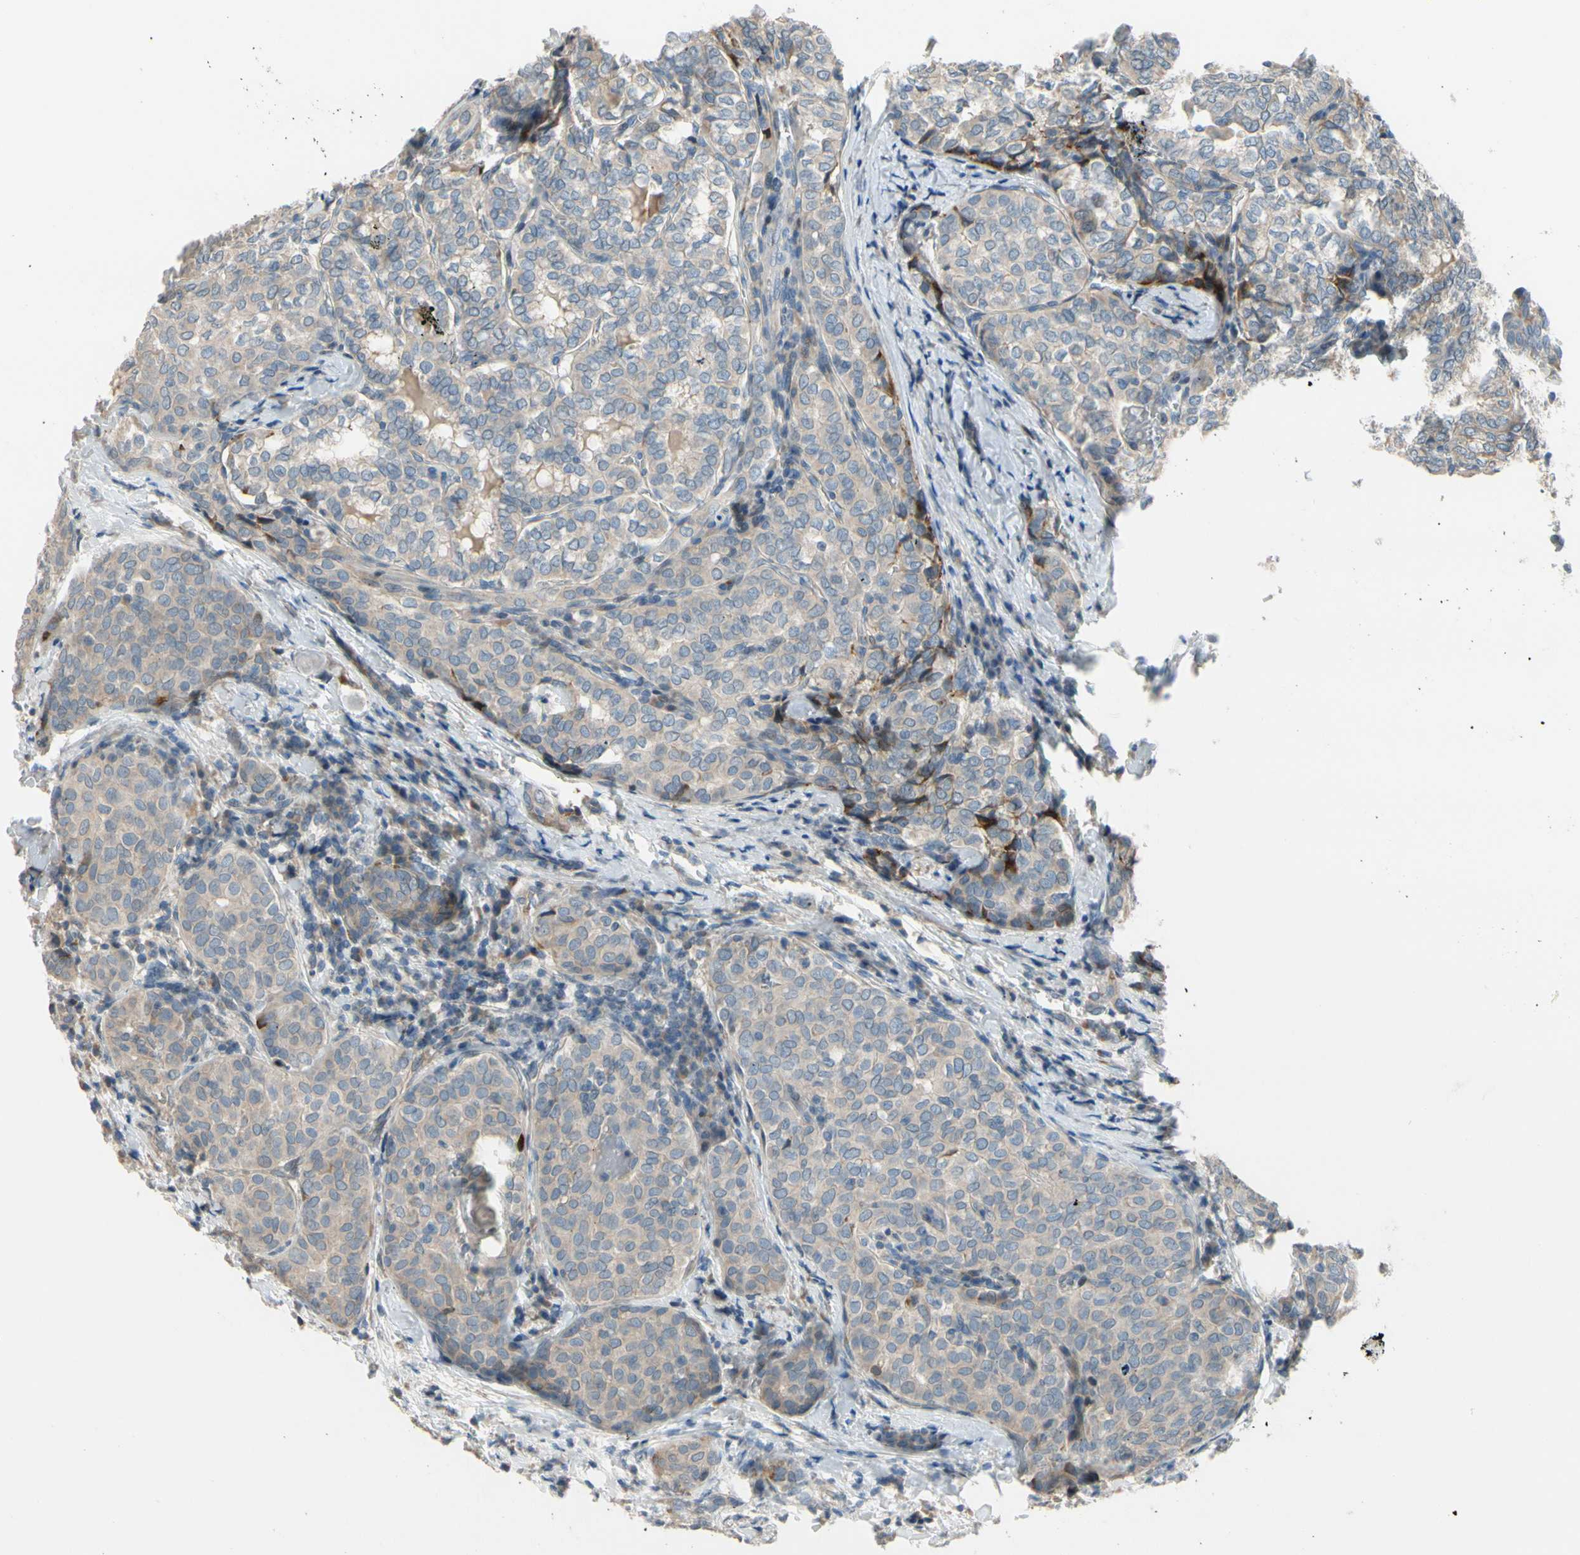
{"staining": {"intensity": "weak", "quantity": "25%-75%", "location": "cytoplasmic/membranous"}, "tissue": "thyroid cancer", "cell_type": "Tumor cells", "image_type": "cancer", "snomed": [{"axis": "morphology", "description": "Normal tissue, NOS"}, {"axis": "morphology", "description": "Papillary adenocarcinoma, NOS"}, {"axis": "topography", "description": "Thyroid gland"}], "caption": "High-power microscopy captured an immunohistochemistry (IHC) micrograph of papillary adenocarcinoma (thyroid), revealing weak cytoplasmic/membranous positivity in approximately 25%-75% of tumor cells.", "gene": "PIP5K1B", "patient": {"sex": "female", "age": 30}}